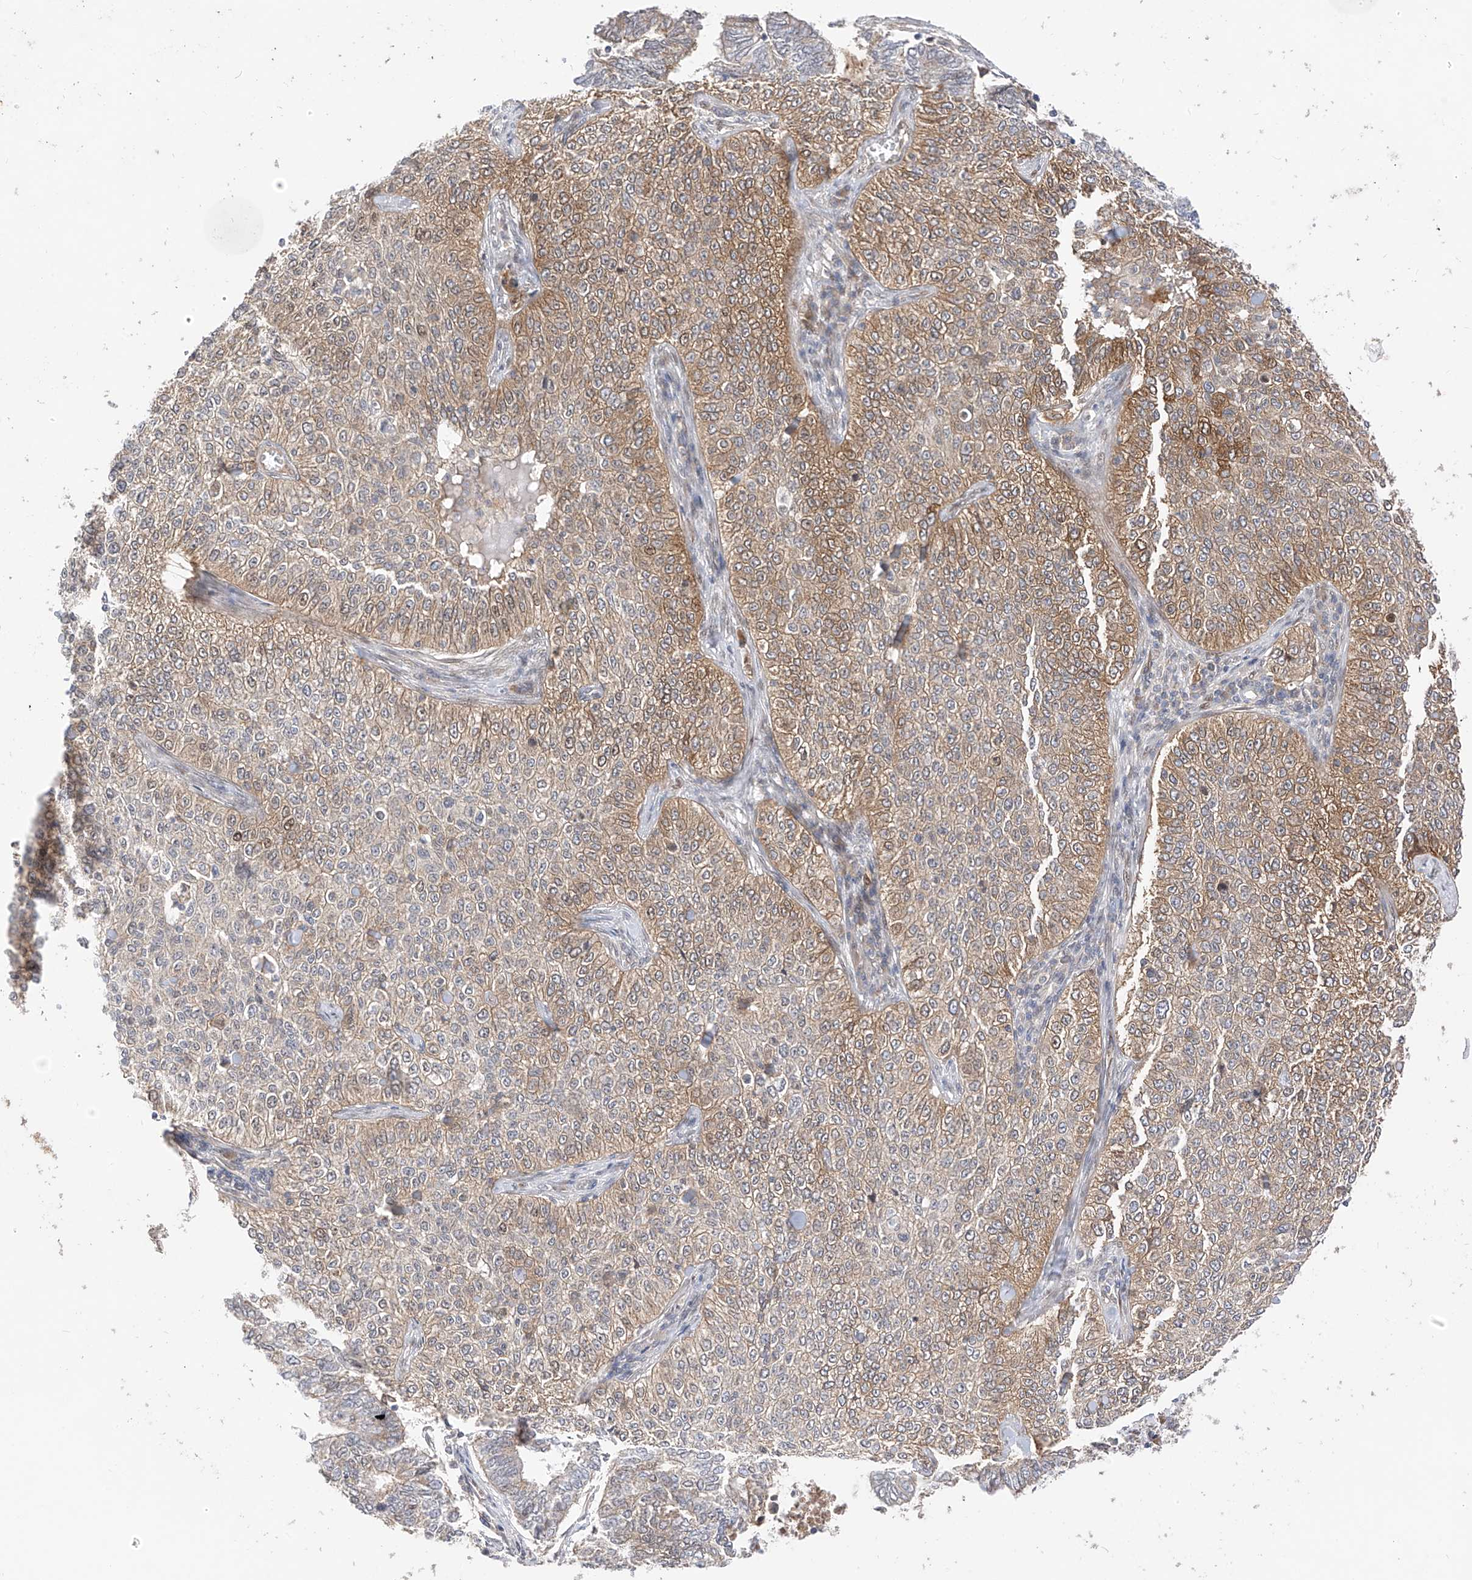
{"staining": {"intensity": "moderate", "quantity": "25%-75%", "location": "cytoplasmic/membranous"}, "tissue": "cervical cancer", "cell_type": "Tumor cells", "image_type": "cancer", "snomed": [{"axis": "morphology", "description": "Squamous cell carcinoma, NOS"}, {"axis": "topography", "description": "Cervix"}], "caption": "Protein staining of squamous cell carcinoma (cervical) tissue reveals moderate cytoplasmic/membranous expression in about 25%-75% of tumor cells.", "gene": "MRTFA", "patient": {"sex": "female", "age": 35}}